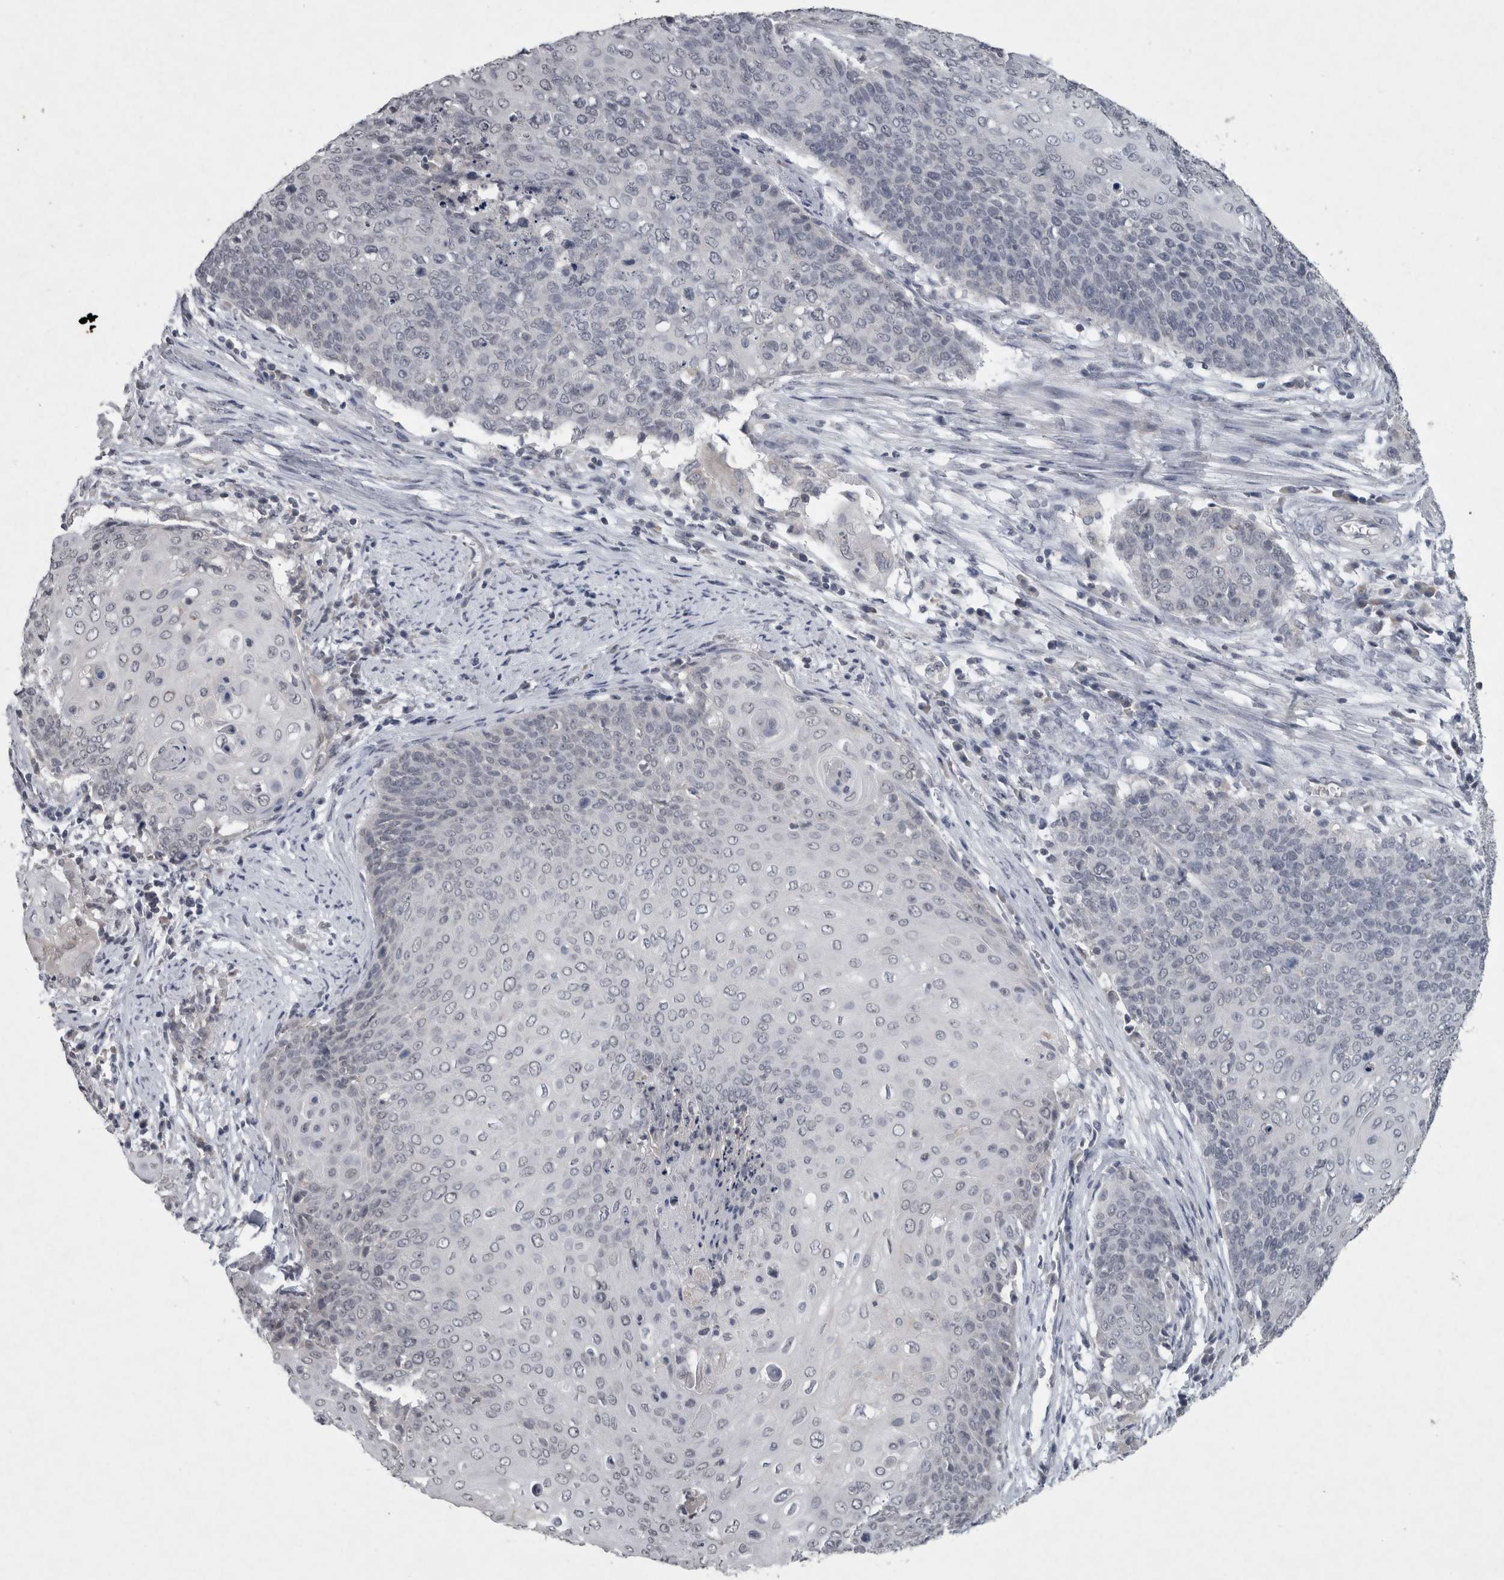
{"staining": {"intensity": "negative", "quantity": "none", "location": "none"}, "tissue": "cervical cancer", "cell_type": "Tumor cells", "image_type": "cancer", "snomed": [{"axis": "morphology", "description": "Squamous cell carcinoma, NOS"}, {"axis": "topography", "description": "Cervix"}], "caption": "The micrograph demonstrates no staining of tumor cells in cervical cancer (squamous cell carcinoma).", "gene": "WNT7A", "patient": {"sex": "female", "age": 39}}